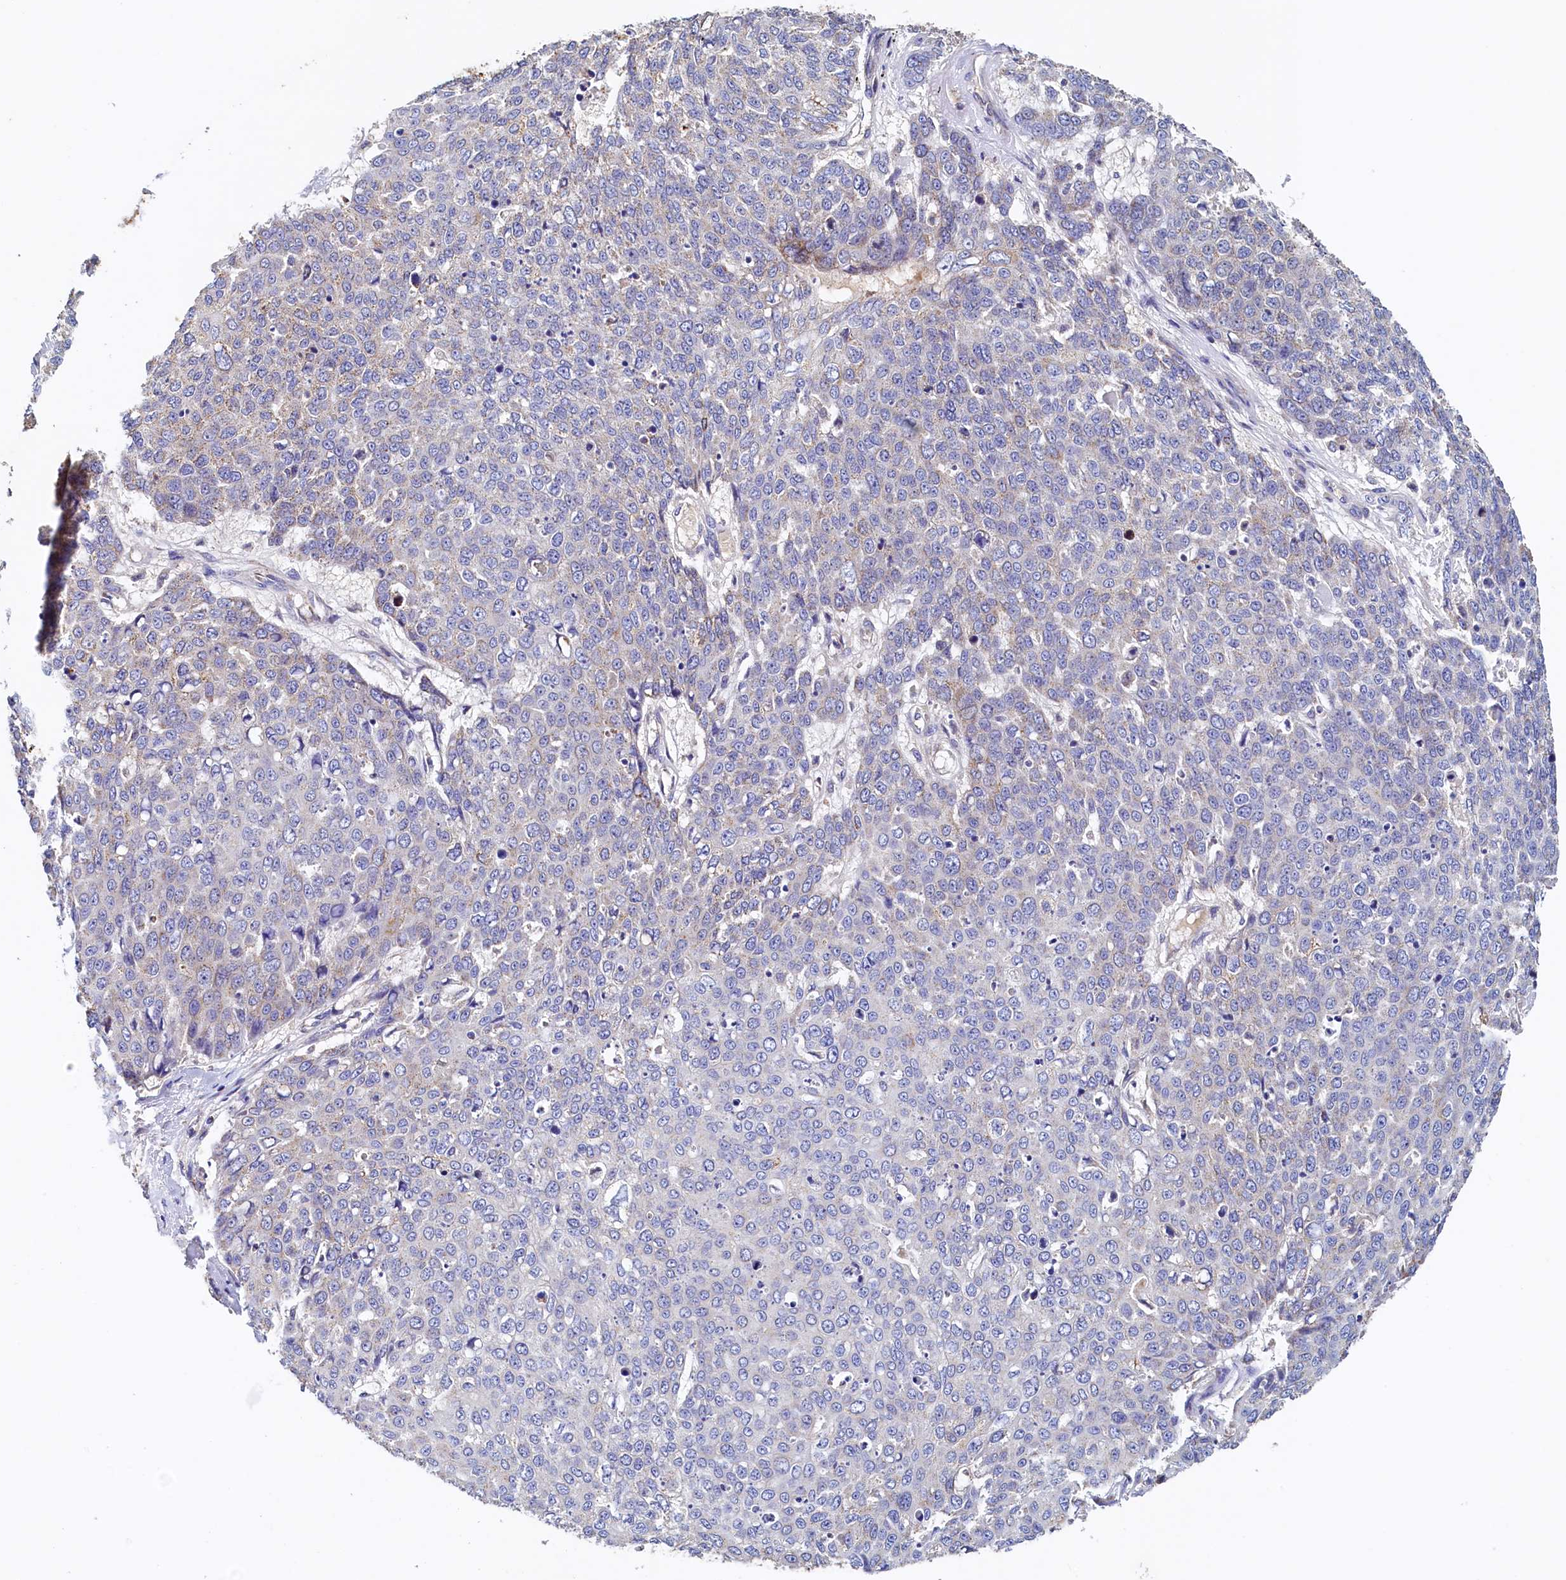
{"staining": {"intensity": "negative", "quantity": "none", "location": "none"}, "tissue": "skin cancer", "cell_type": "Tumor cells", "image_type": "cancer", "snomed": [{"axis": "morphology", "description": "Squamous cell carcinoma, NOS"}, {"axis": "topography", "description": "Skin"}], "caption": "A photomicrograph of human skin cancer (squamous cell carcinoma) is negative for staining in tumor cells.", "gene": "POC1A", "patient": {"sex": "male", "age": 71}}